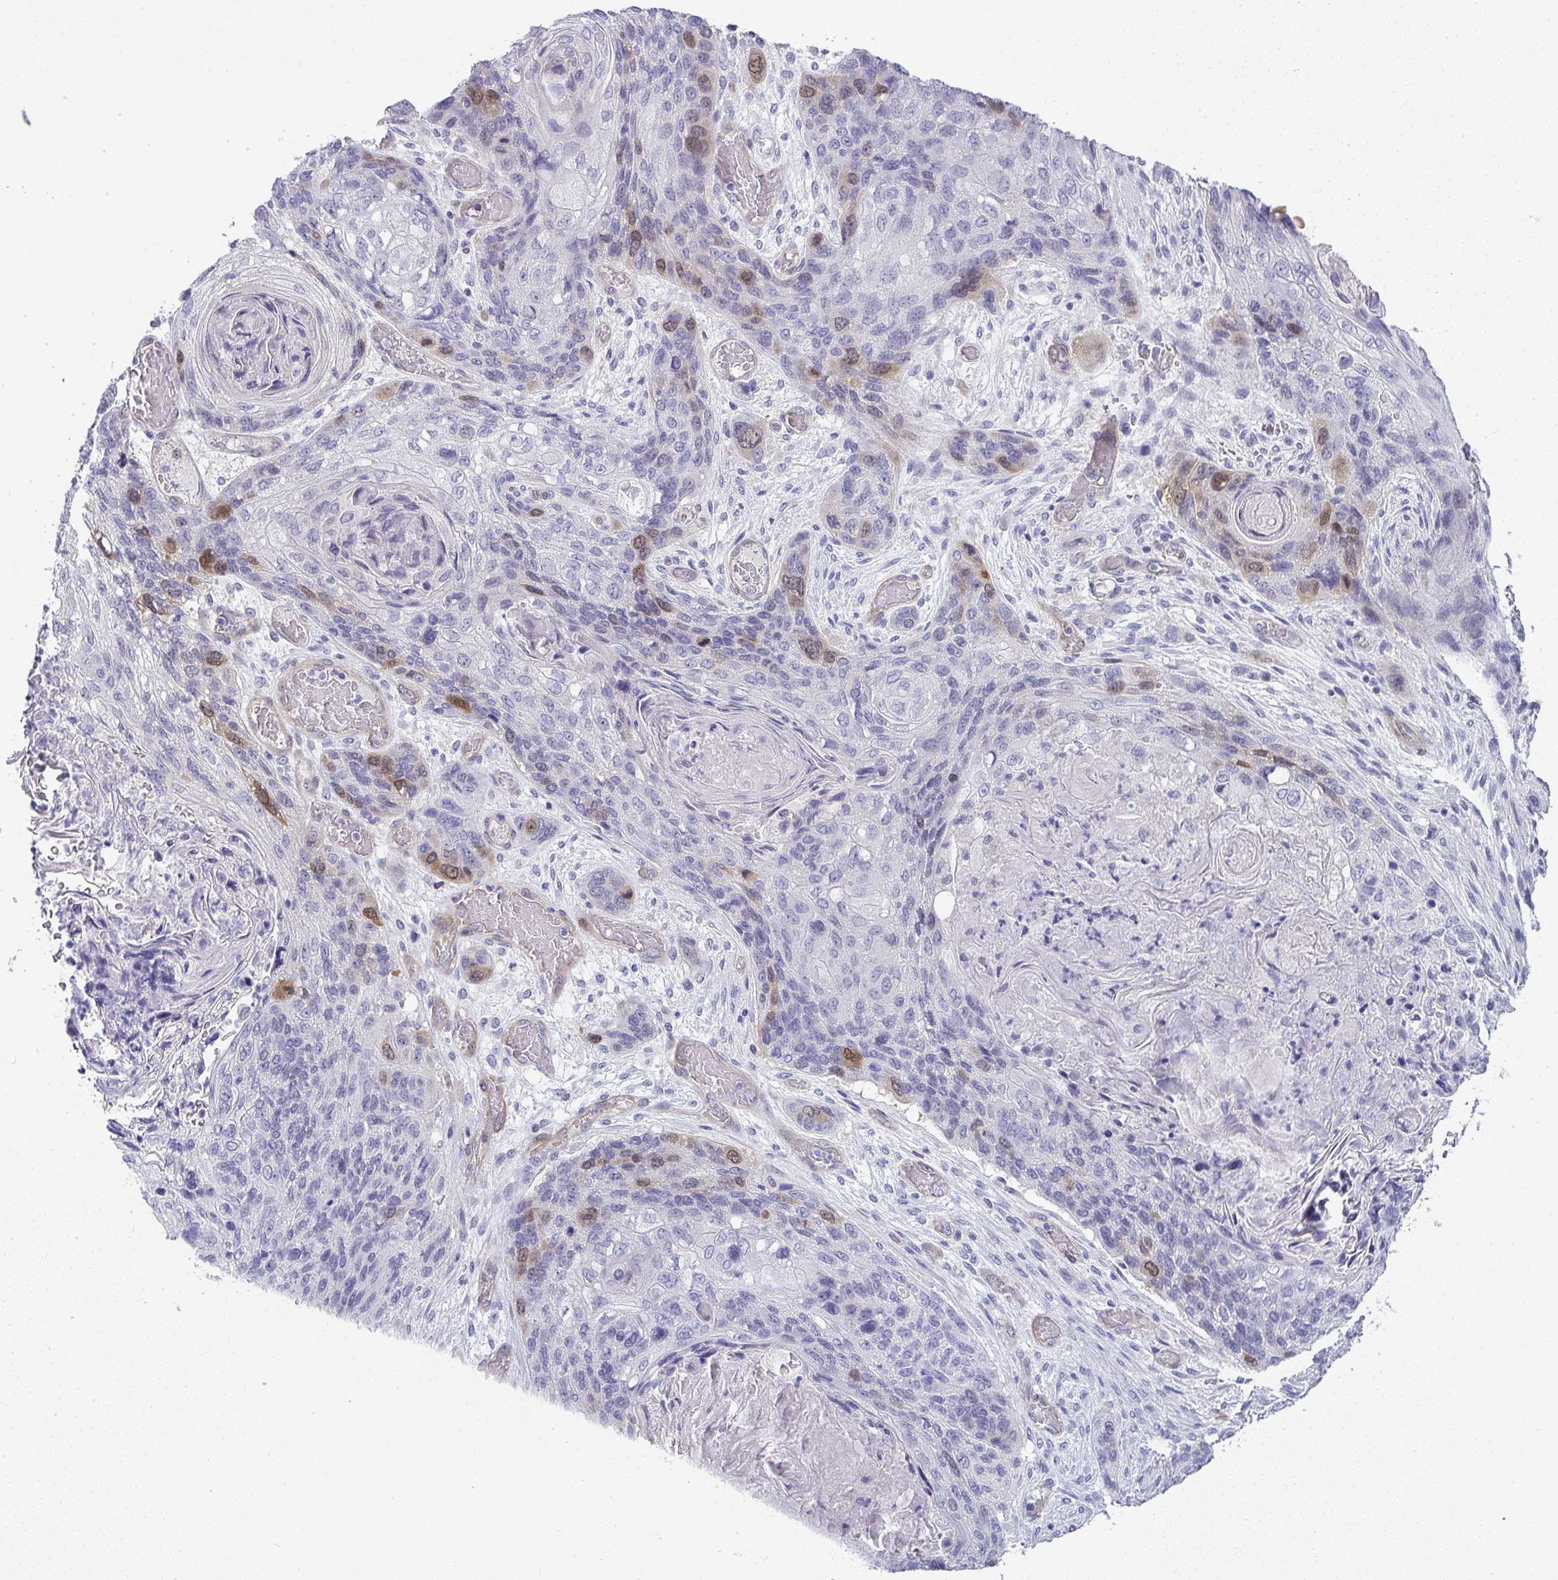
{"staining": {"intensity": "moderate", "quantity": "<25%", "location": "cytoplasmic/membranous,nuclear"}, "tissue": "lung cancer", "cell_type": "Tumor cells", "image_type": "cancer", "snomed": [{"axis": "morphology", "description": "Squamous cell carcinoma, NOS"}, {"axis": "morphology", "description": "Squamous cell carcinoma, metastatic, NOS"}, {"axis": "topography", "description": "Lymph node"}, {"axis": "topography", "description": "Lung"}], "caption": "The photomicrograph shows staining of metastatic squamous cell carcinoma (lung), revealing moderate cytoplasmic/membranous and nuclear protein positivity (brown color) within tumor cells.", "gene": "UBE2S", "patient": {"sex": "male", "age": 41}}